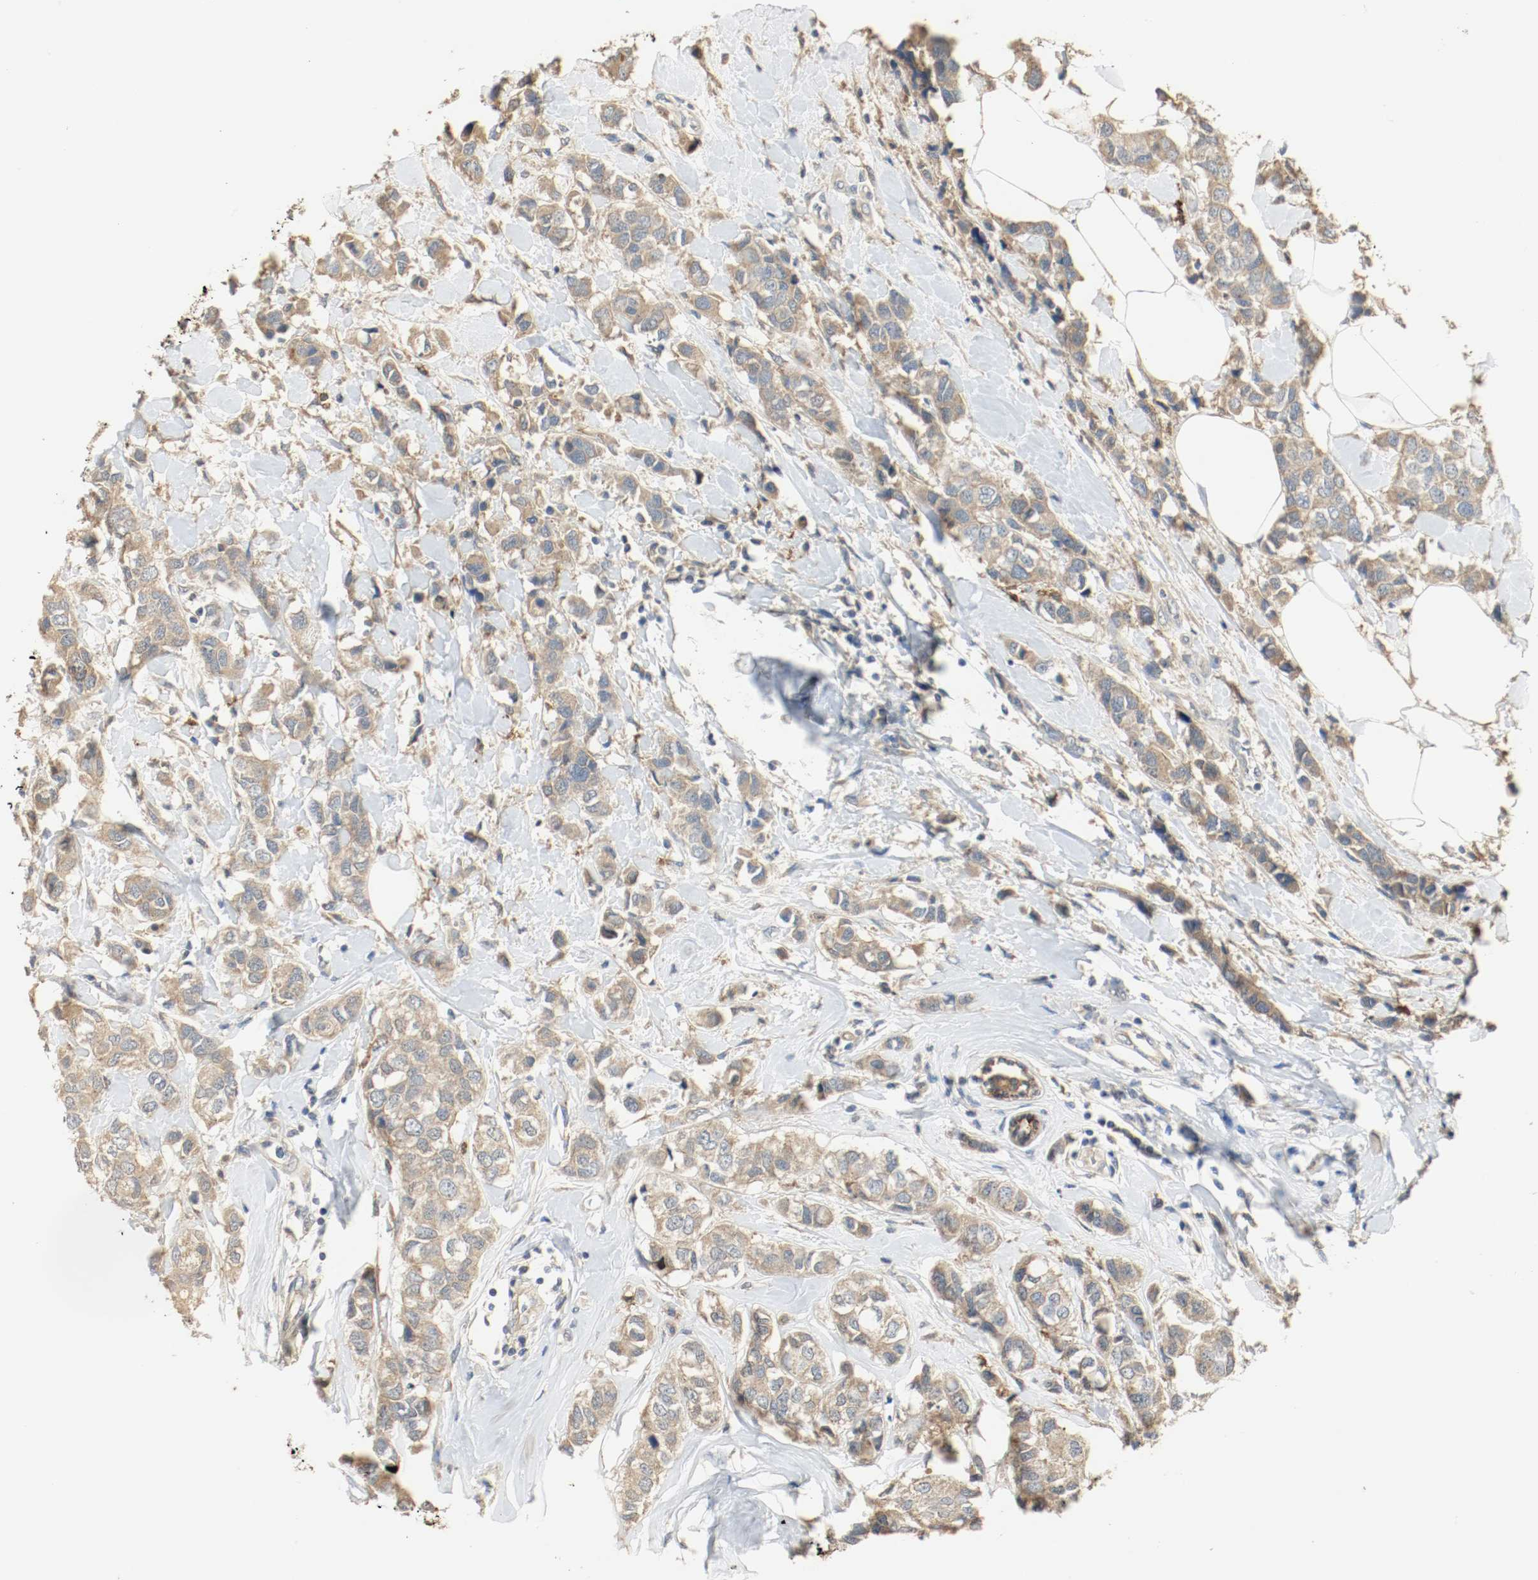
{"staining": {"intensity": "weak", "quantity": ">75%", "location": "cytoplasmic/membranous"}, "tissue": "breast cancer", "cell_type": "Tumor cells", "image_type": "cancer", "snomed": [{"axis": "morphology", "description": "Duct carcinoma"}, {"axis": "topography", "description": "Breast"}], "caption": "Tumor cells exhibit low levels of weak cytoplasmic/membranous expression in about >75% of cells in human breast cancer (intraductal carcinoma). The staining is performed using DAB brown chromogen to label protein expression. The nuclei are counter-stained blue using hematoxylin.", "gene": "MELTF", "patient": {"sex": "female", "age": 50}}